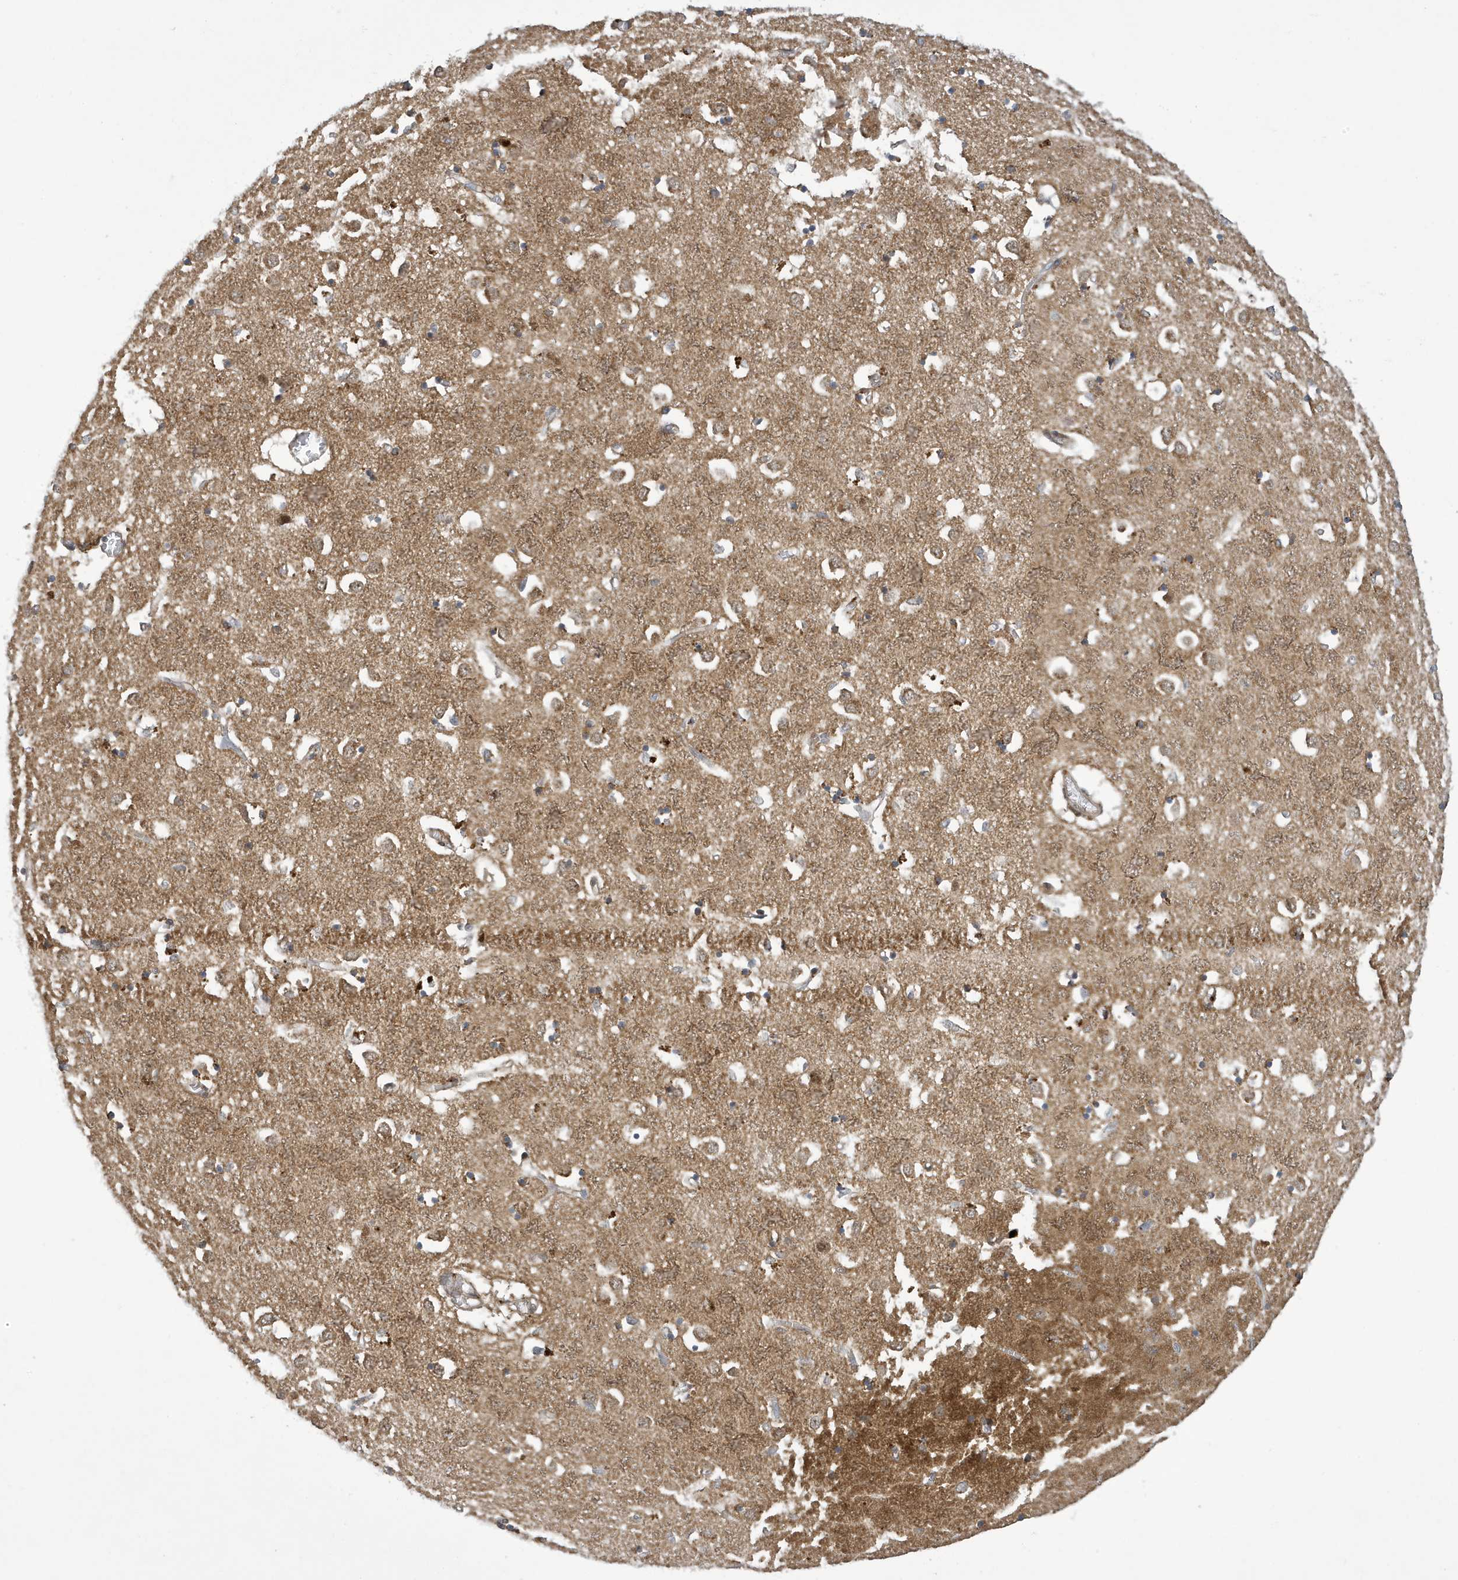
{"staining": {"intensity": "moderate", "quantity": "25%-75%", "location": "cytoplasmic/membranous"}, "tissue": "caudate", "cell_type": "Glial cells", "image_type": "normal", "snomed": [{"axis": "morphology", "description": "Normal tissue, NOS"}, {"axis": "topography", "description": "Lateral ventricle wall"}], "caption": "IHC of benign caudate displays medium levels of moderate cytoplasmic/membranous expression in approximately 25%-75% of glial cells.", "gene": "NCOA7", "patient": {"sex": "male", "age": 70}}